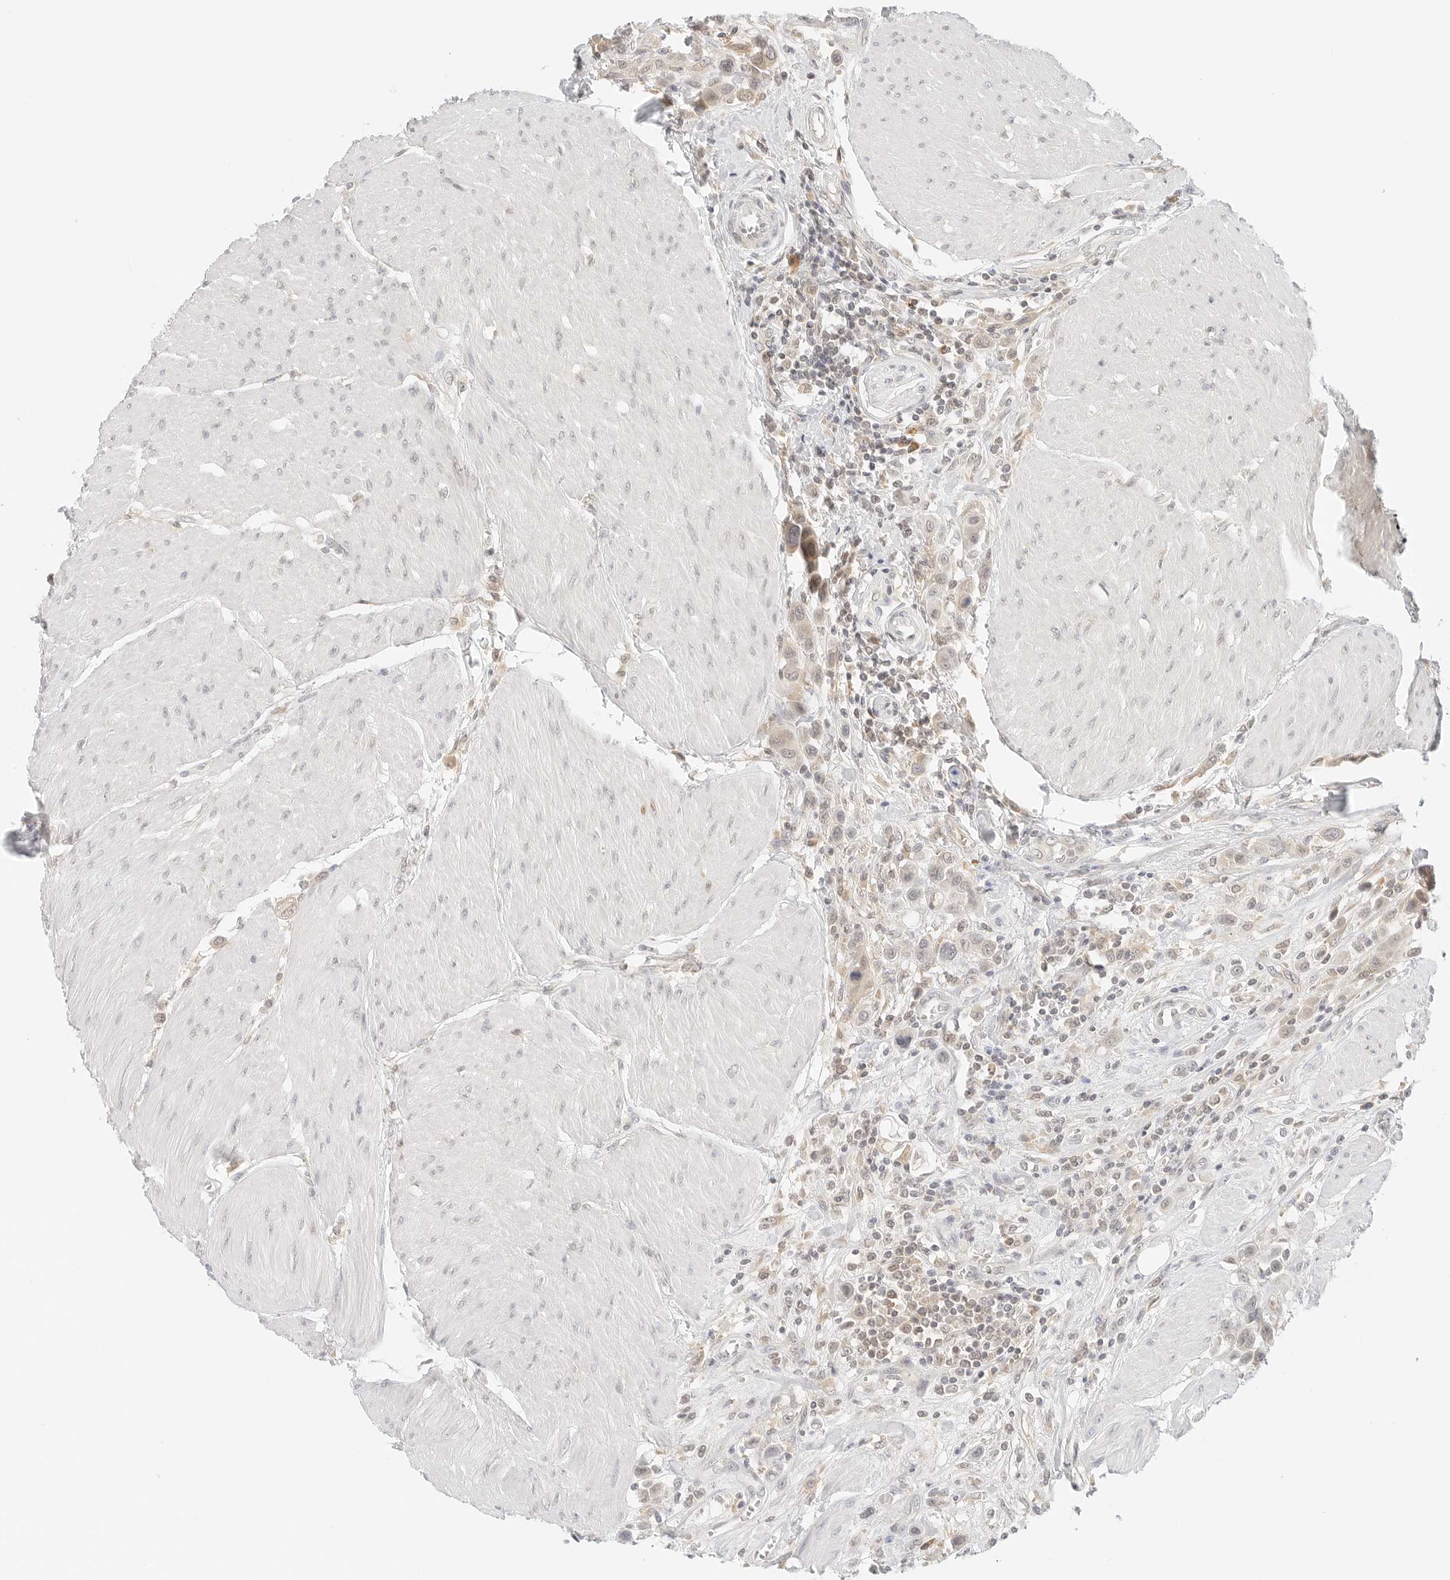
{"staining": {"intensity": "negative", "quantity": "none", "location": "none"}, "tissue": "urothelial cancer", "cell_type": "Tumor cells", "image_type": "cancer", "snomed": [{"axis": "morphology", "description": "Urothelial carcinoma, High grade"}, {"axis": "topography", "description": "Urinary bladder"}], "caption": "An image of urothelial cancer stained for a protein exhibits no brown staining in tumor cells. (DAB (3,3'-diaminobenzidine) immunohistochemistry, high magnification).", "gene": "NEO1", "patient": {"sex": "male", "age": 50}}